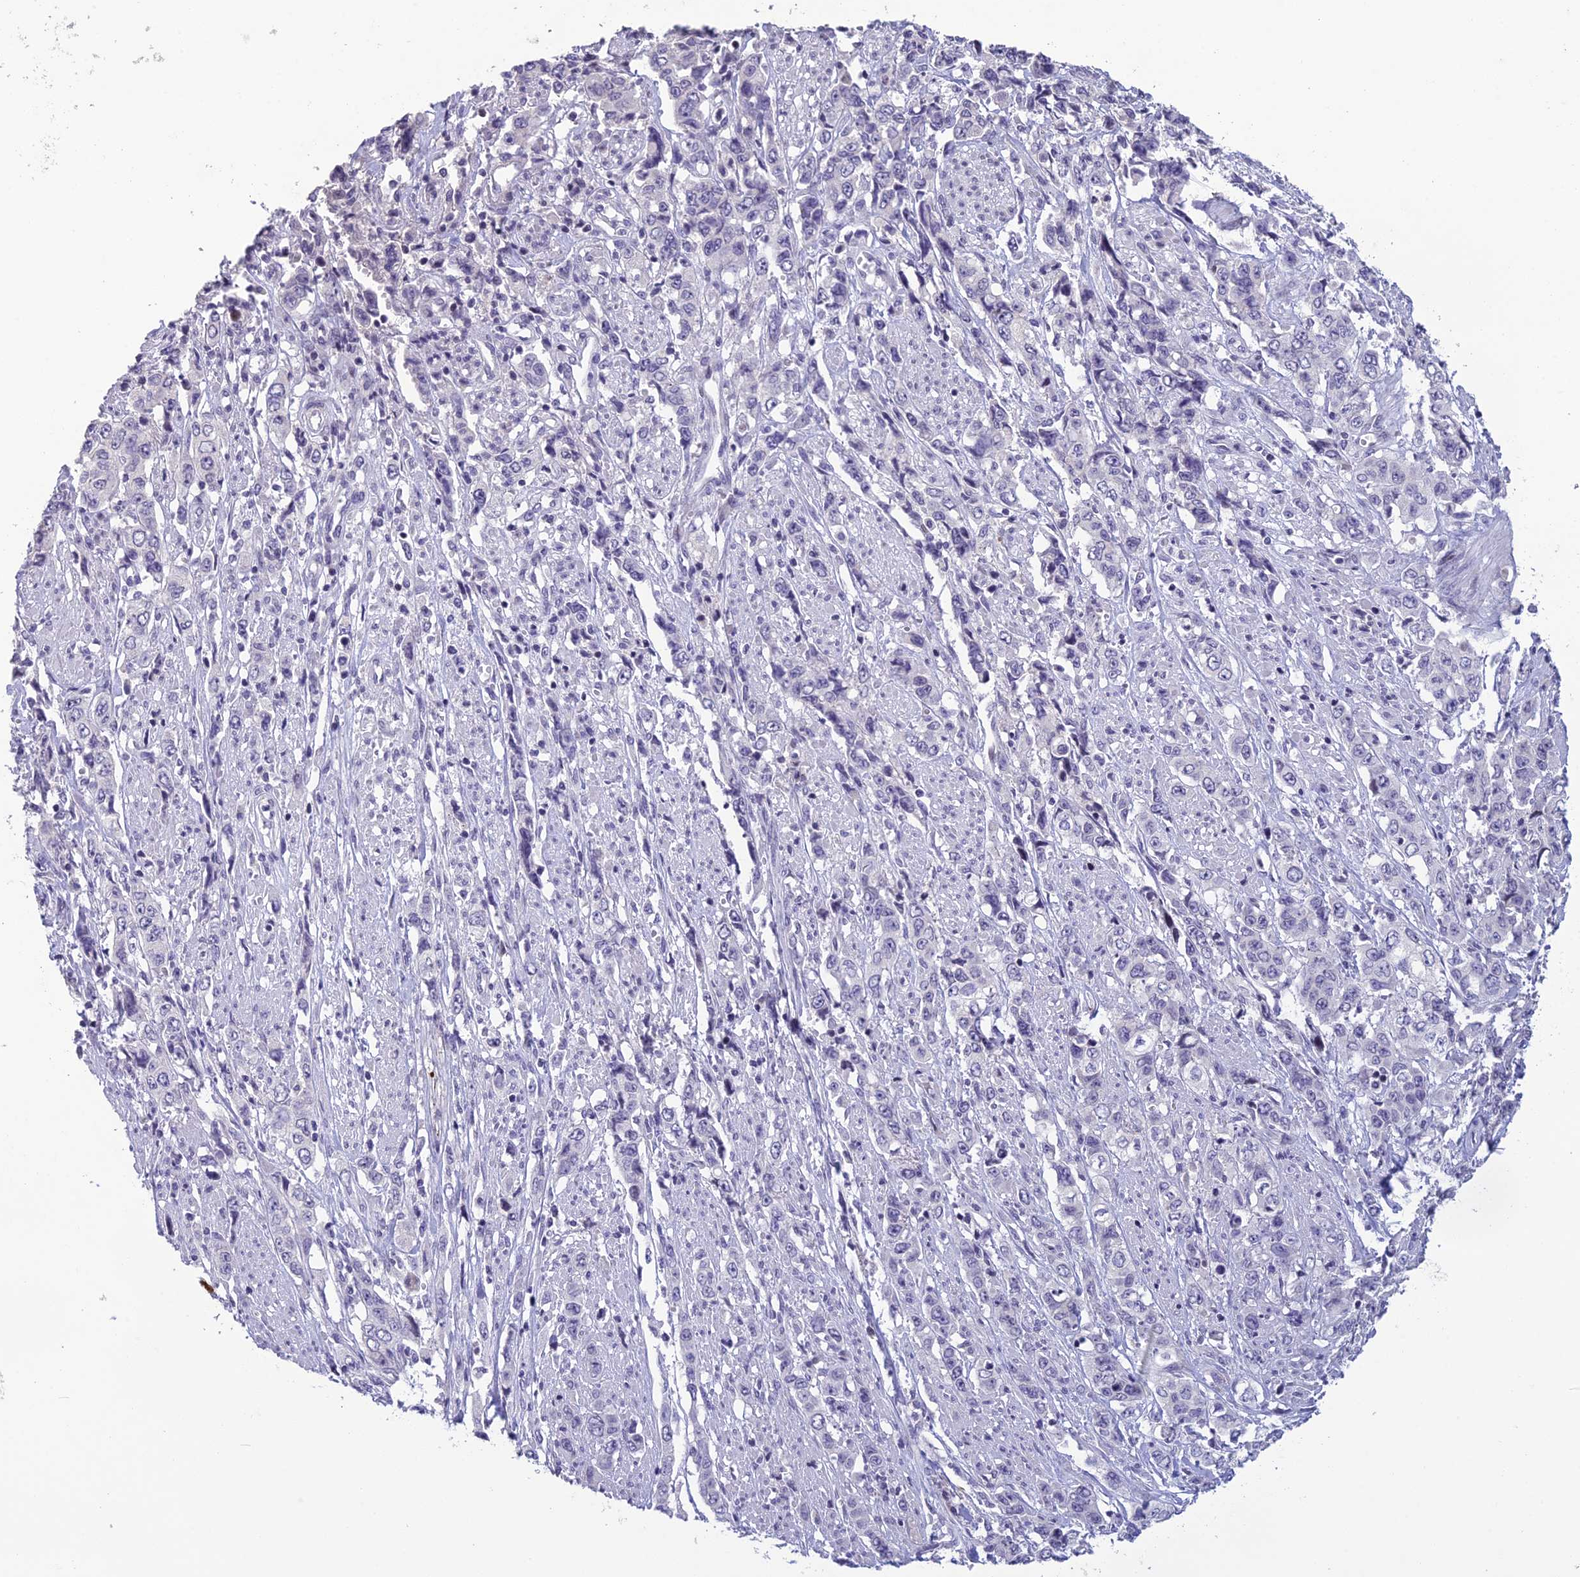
{"staining": {"intensity": "negative", "quantity": "none", "location": "none"}, "tissue": "stomach cancer", "cell_type": "Tumor cells", "image_type": "cancer", "snomed": [{"axis": "morphology", "description": "Adenocarcinoma, NOS"}, {"axis": "topography", "description": "Stomach, upper"}], "caption": "A photomicrograph of adenocarcinoma (stomach) stained for a protein shows no brown staining in tumor cells.", "gene": "TMEM134", "patient": {"sex": "male", "age": 62}}